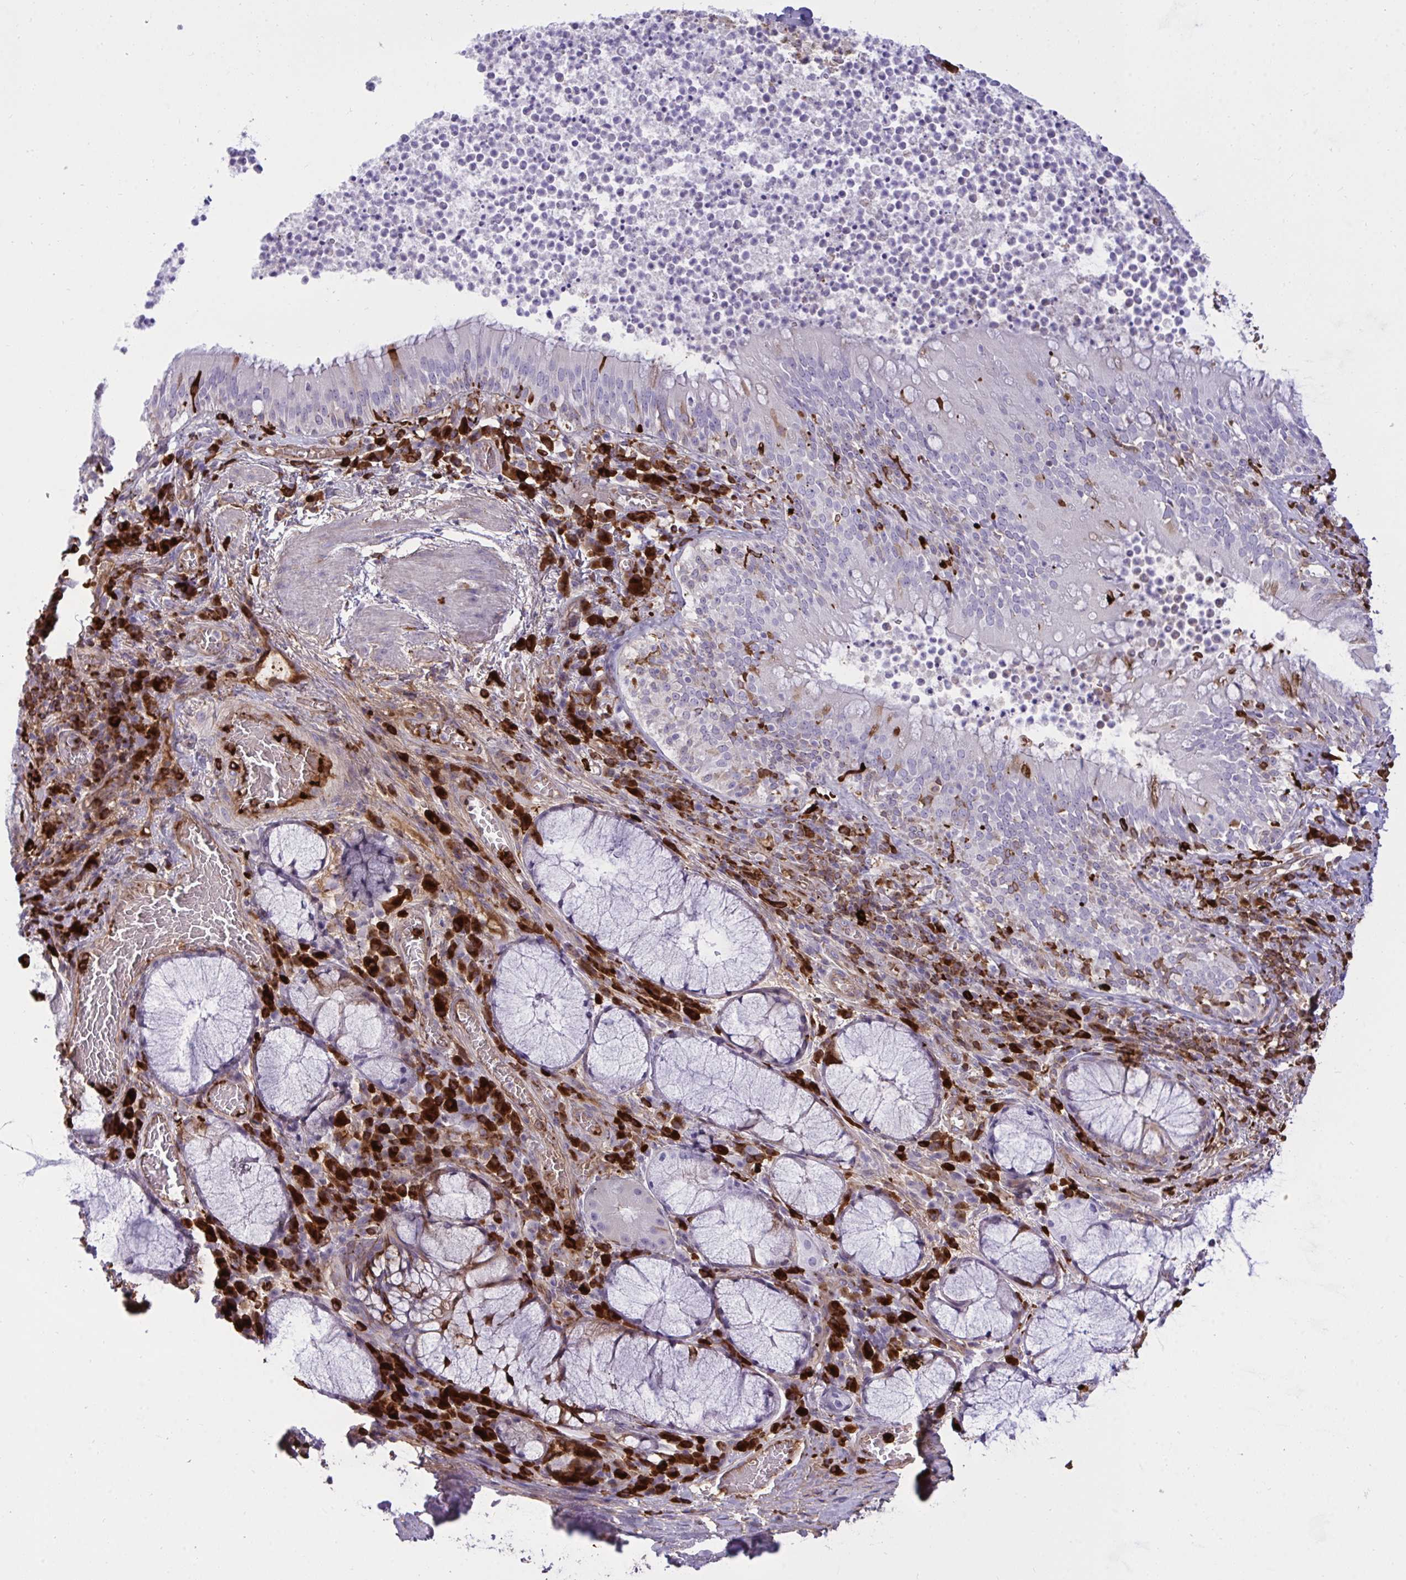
{"staining": {"intensity": "strong", "quantity": "<25%", "location": "cytoplasmic/membranous"}, "tissue": "bronchus", "cell_type": "Respiratory epithelial cells", "image_type": "normal", "snomed": [{"axis": "morphology", "description": "Normal tissue, NOS"}, {"axis": "topography", "description": "Lymph node"}, {"axis": "topography", "description": "Bronchus"}], "caption": "High-magnification brightfield microscopy of unremarkable bronchus stained with DAB (3,3'-diaminobenzidine) (brown) and counterstained with hematoxylin (blue). respiratory epithelial cells exhibit strong cytoplasmic/membranous expression is present in about<25% of cells.", "gene": "F2", "patient": {"sex": "male", "age": 56}}